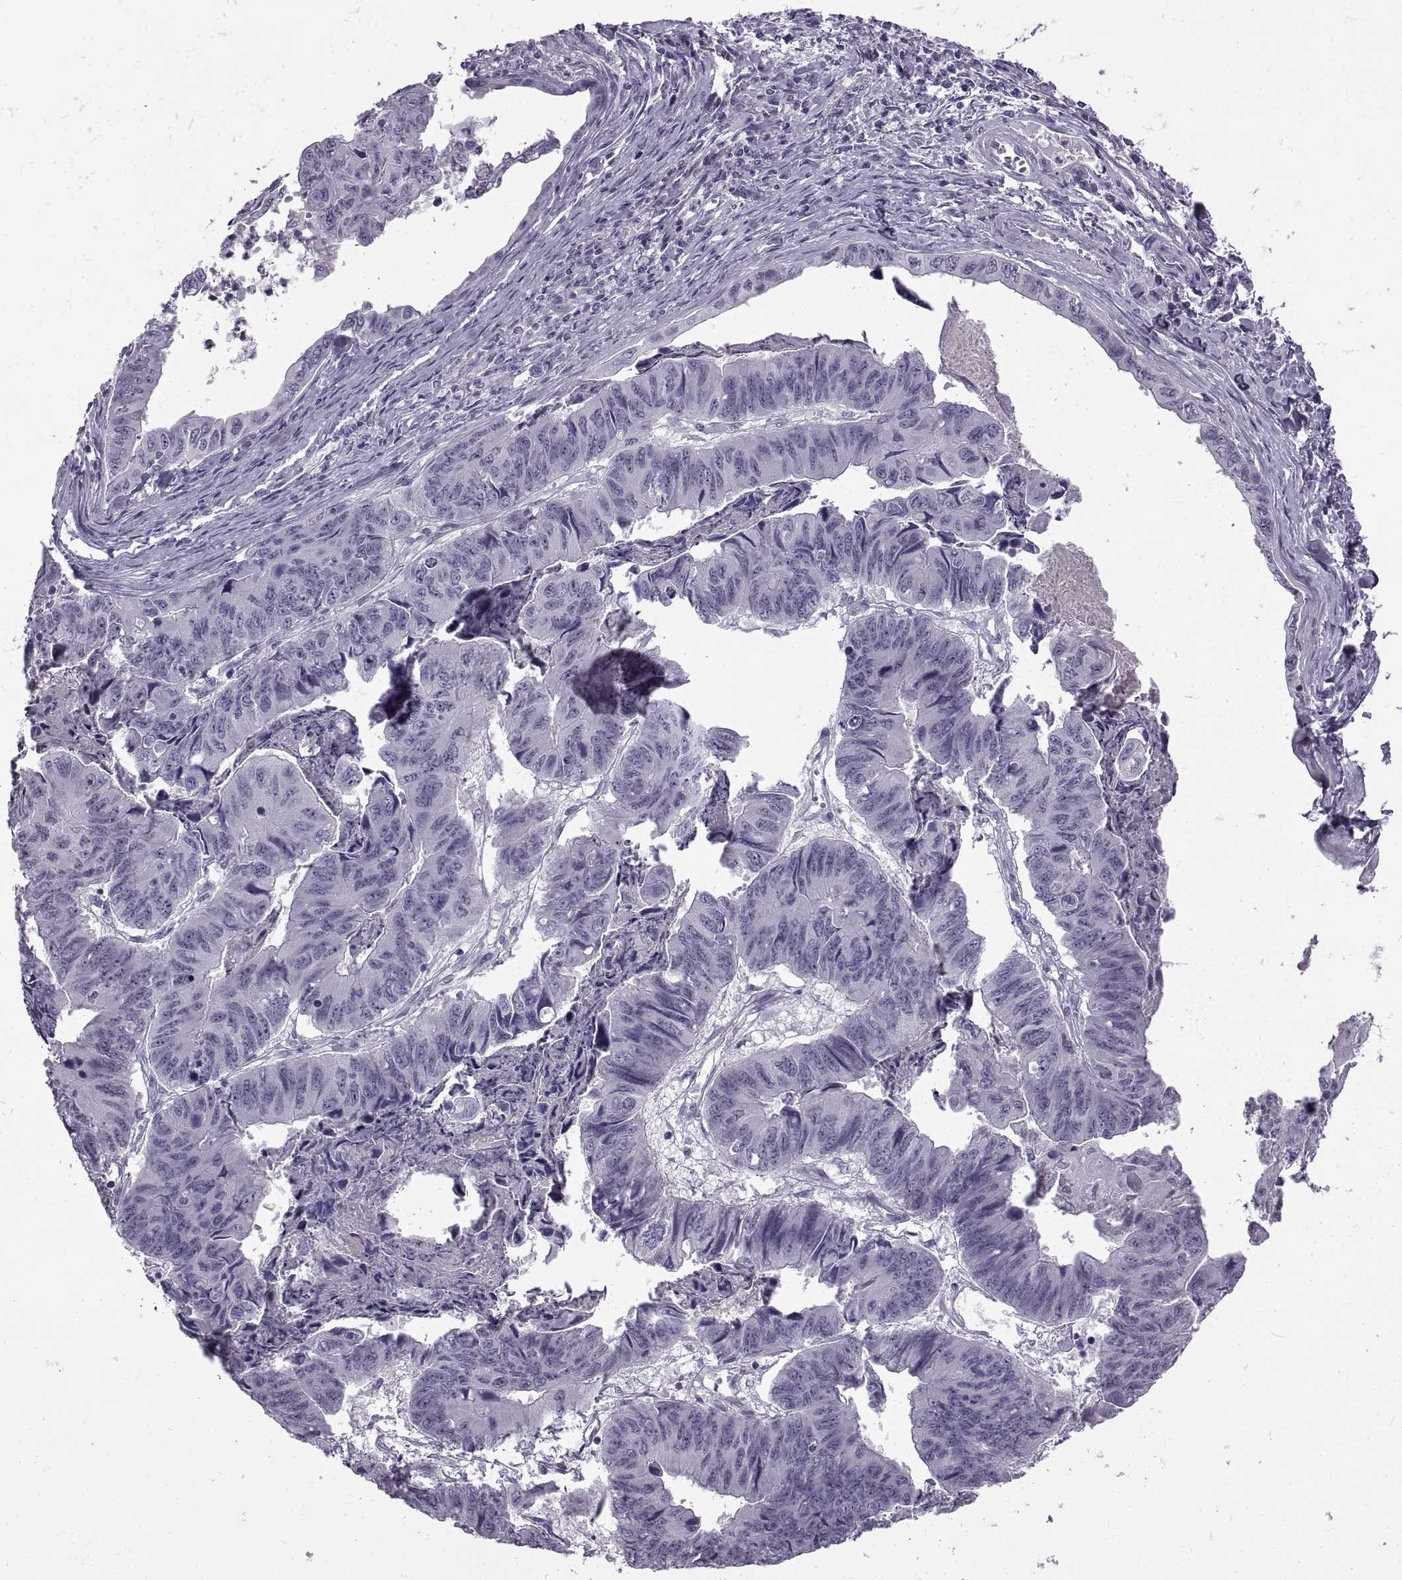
{"staining": {"intensity": "negative", "quantity": "none", "location": "none"}, "tissue": "stomach cancer", "cell_type": "Tumor cells", "image_type": "cancer", "snomed": [{"axis": "morphology", "description": "Adenocarcinoma, NOS"}, {"axis": "topography", "description": "Stomach, lower"}], "caption": "A micrograph of adenocarcinoma (stomach) stained for a protein displays no brown staining in tumor cells.", "gene": "FAM24A", "patient": {"sex": "male", "age": 77}}